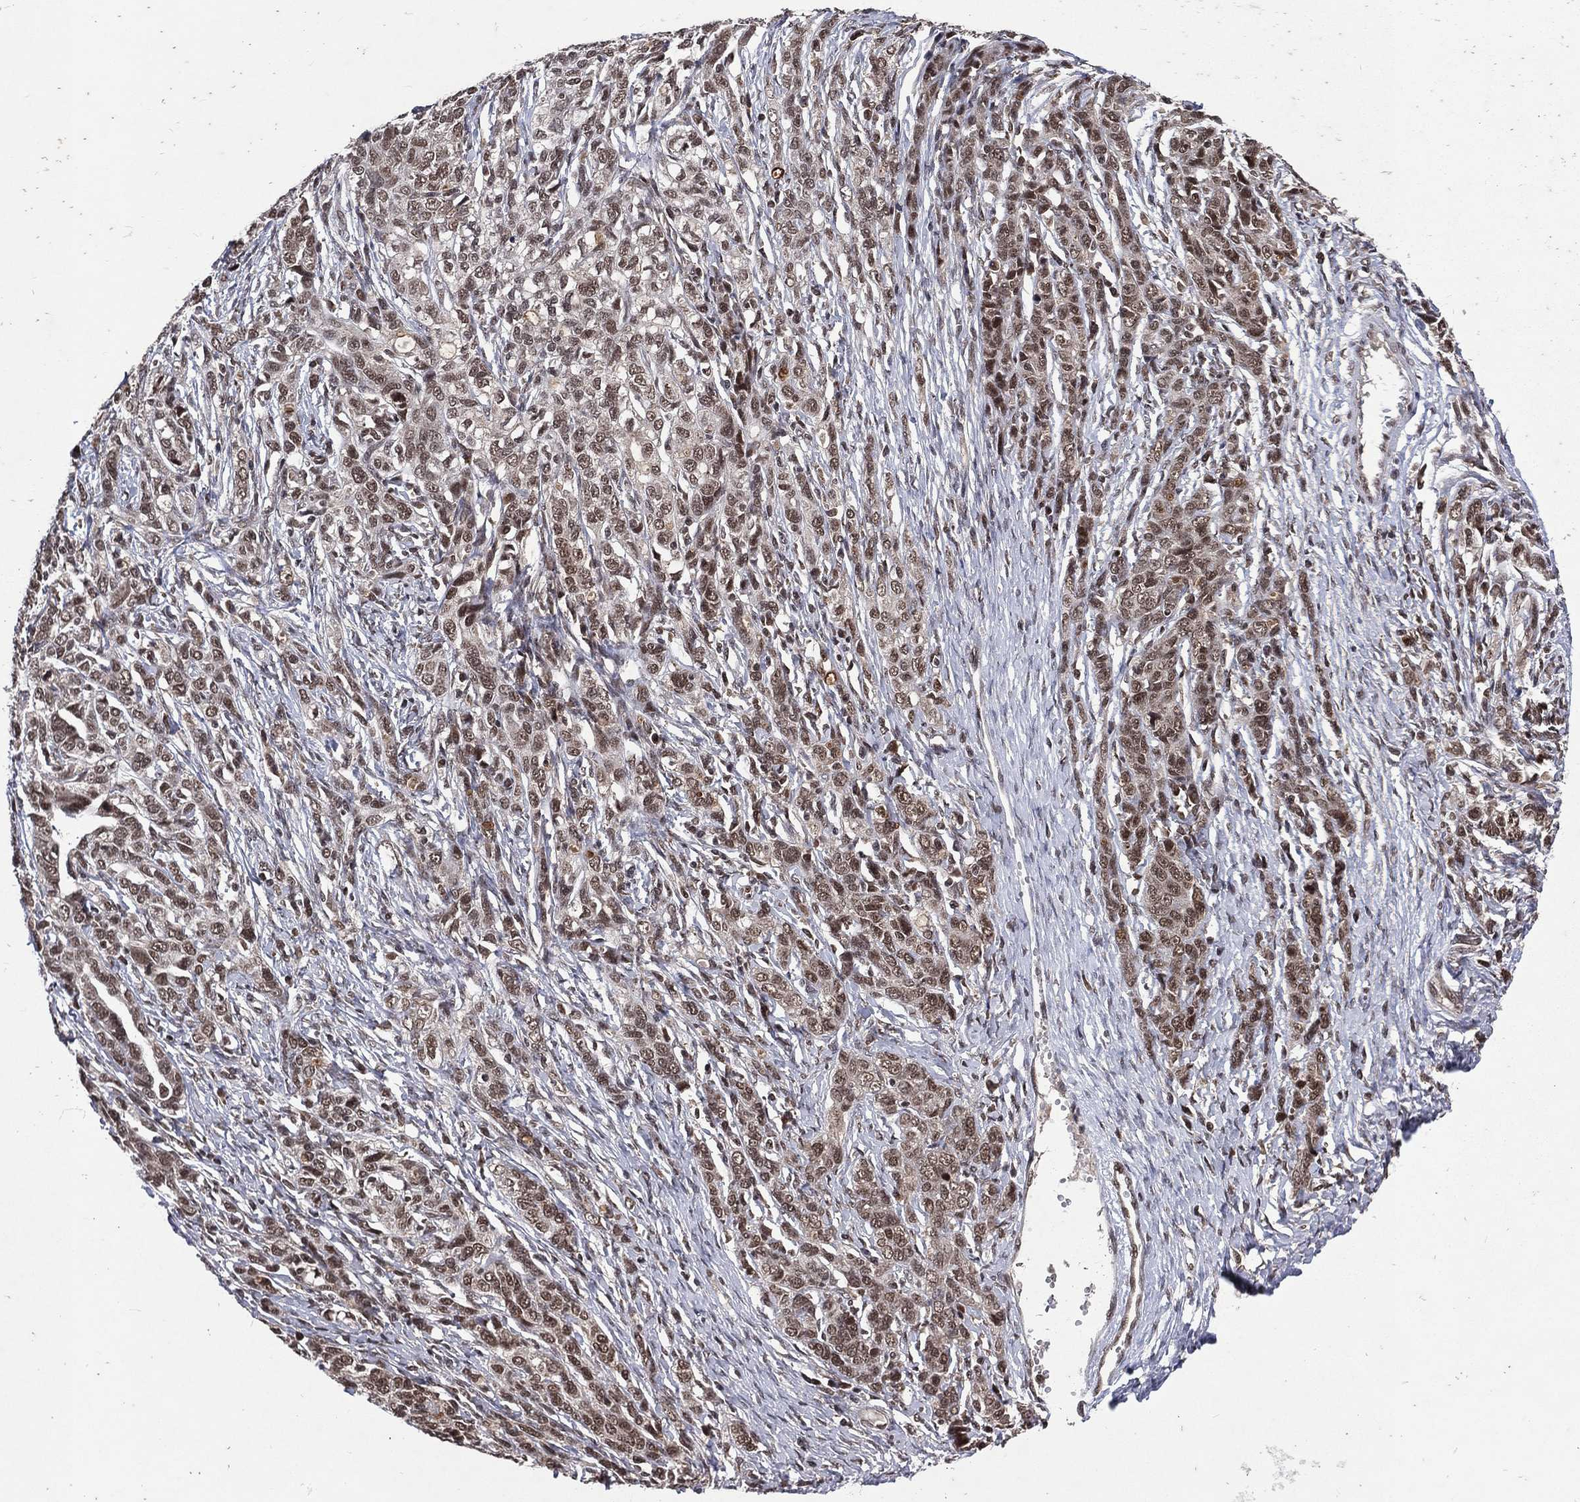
{"staining": {"intensity": "moderate", "quantity": "25%-75%", "location": "nuclear"}, "tissue": "ovarian cancer", "cell_type": "Tumor cells", "image_type": "cancer", "snomed": [{"axis": "morphology", "description": "Cystadenocarcinoma, serous, NOS"}, {"axis": "topography", "description": "Ovary"}], "caption": "A histopathology image showing moderate nuclear staining in about 25%-75% of tumor cells in serous cystadenocarcinoma (ovarian), as visualized by brown immunohistochemical staining.", "gene": "DMAP1", "patient": {"sex": "female", "age": 71}}